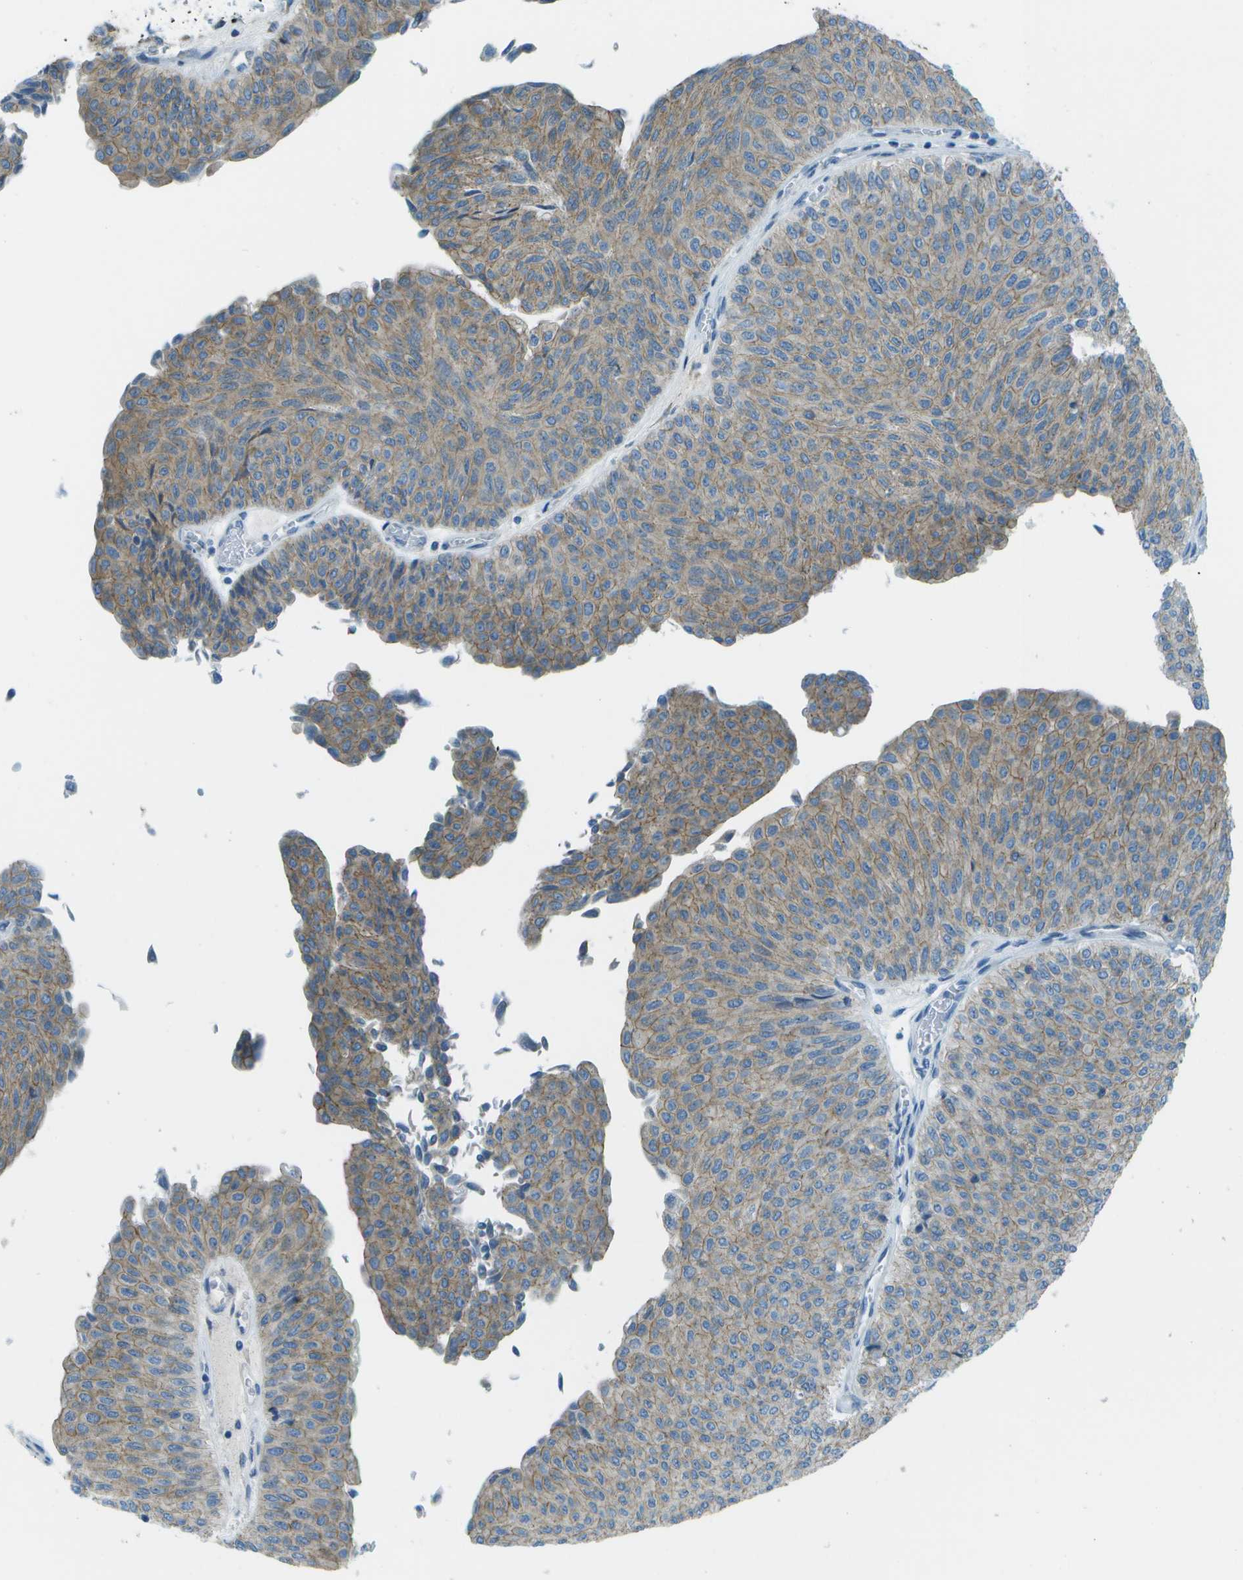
{"staining": {"intensity": "weak", "quantity": ">75%", "location": "cytoplasmic/membranous"}, "tissue": "urothelial cancer", "cell_type": "Tumor cells", "image_type": "cancer", "snomed": [{"axis": "morphology", "description": "Urothelial carcinoma, Low grade"}, {"axis": "topography", "description": "Urinary bladder"}], "caption": "This is a histology image of immunohistochemistry (IHC) staining of urothelial cancer, which shows weak staining in the cytoplasmic/membranous of tumor cells.", "gene": "KCTD3", "patient": {"sex": "male", "age": 78}}